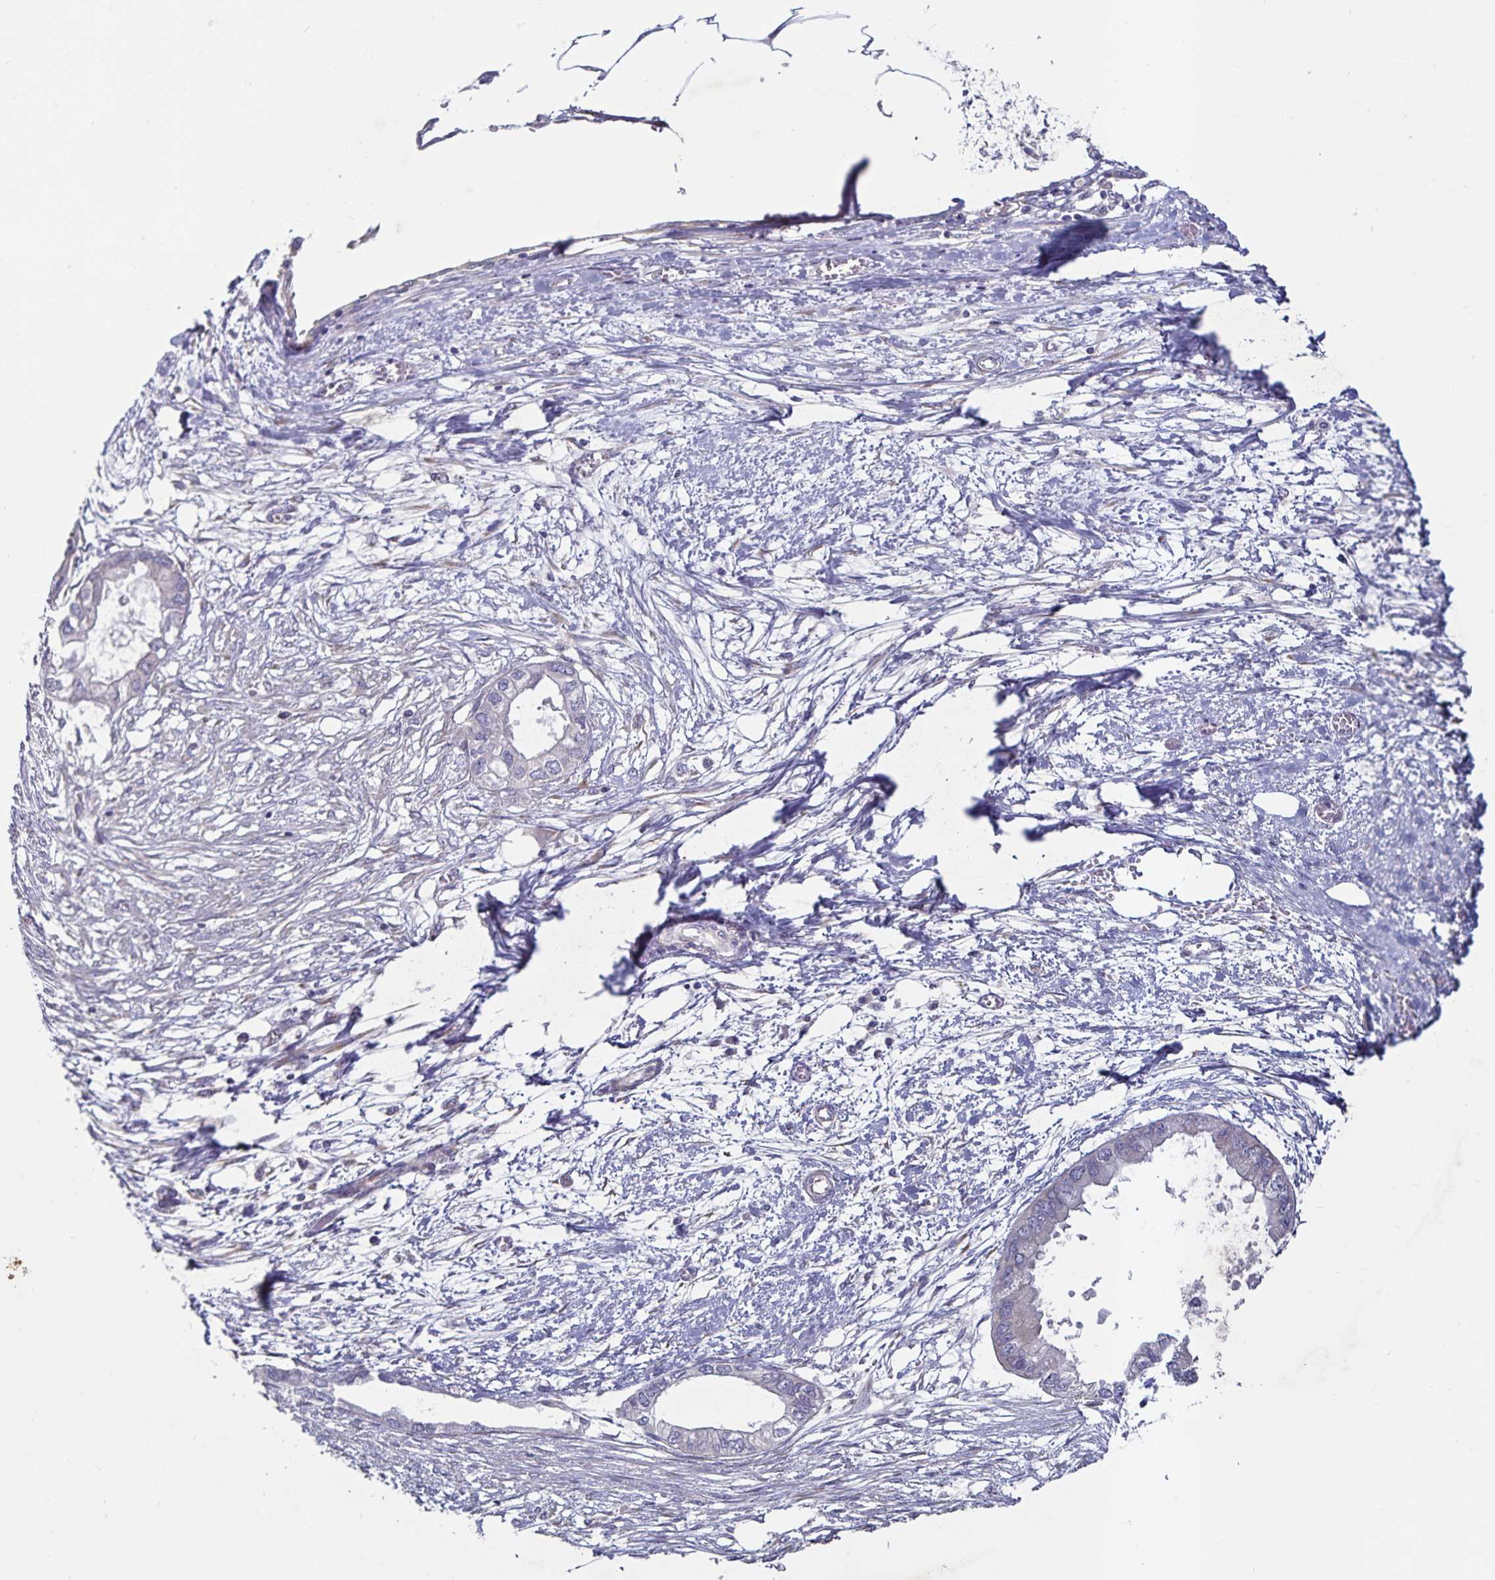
{"staining": {"intensity": "negative", "quantity": "none", "location": "none"}, "tissue": "endometrial cancer", "cell_type": "Tumor cells", "image_type": "cancer", "snomed": [{"axis": "morphology", "description": "Adenocarcinoma, NOS"}, {"axis": "morphology", "description": "Adenocarcinoma, metastatic, NOS"}, {"axis": "topography", "description": "Adipose tissue"}, {"axis": "topography", "description": "Endometrium"}], "caption": "Immunohistochemistry histopathology image of human endometrial cancer (metastatic adenocarcinoma) stained for a protein (brown), which exhibits no positivity in tumor cells.", "gene": "FAM120A", "patient": {"sex": "female", "age": 67}}